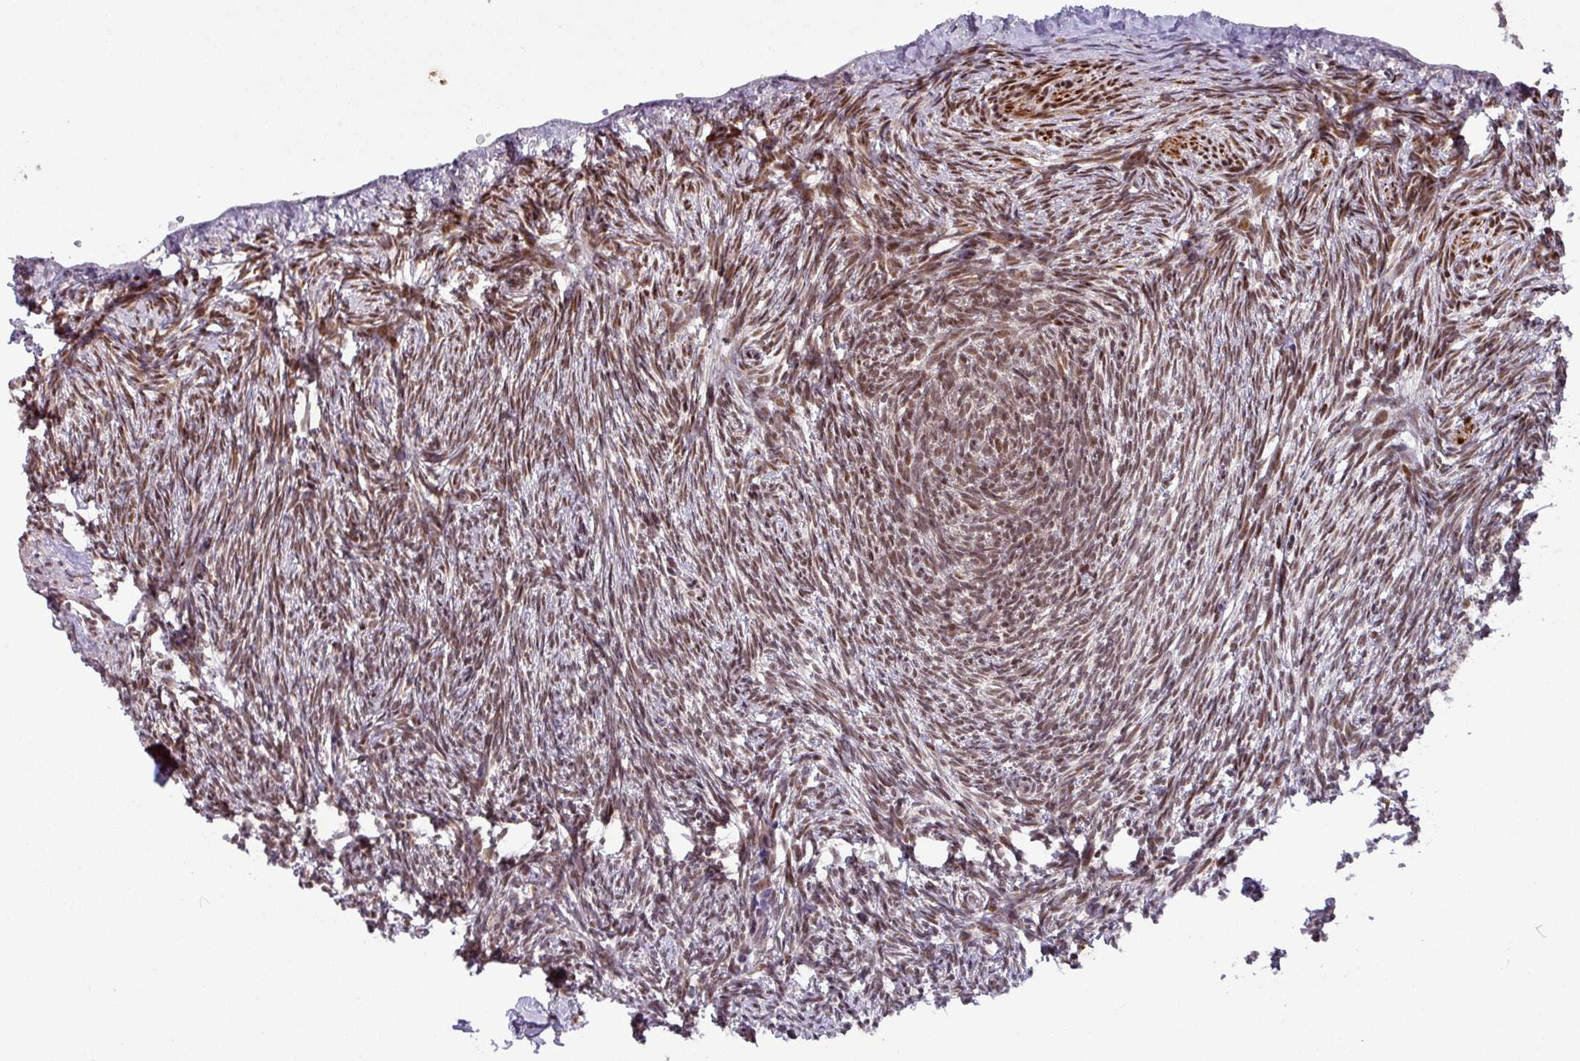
{"staining": {"intensity": "moderate", "quantity": ">75%", "location": "nuclear"}, "tissue": "ovary", "cell_type": "Ovarian stroma cells", "image_type": "normal", "snomed": [{"axis": "morphology", "description": "Normal tissue, NOS"}, {"axis": "topography", "description": "Ovary"}], "caption": "Protein analysis of unremarkable ovary reveals moderate nuclear staining in approximately >75% of ovarian stroma cells. The protein of interest is stained brown, and the nuclei are stained in blue (DAB IHC with brightfield microscopy, high magnification).", "gene": "SRSF2", "patient": {"sex": "female", "age": 51}}